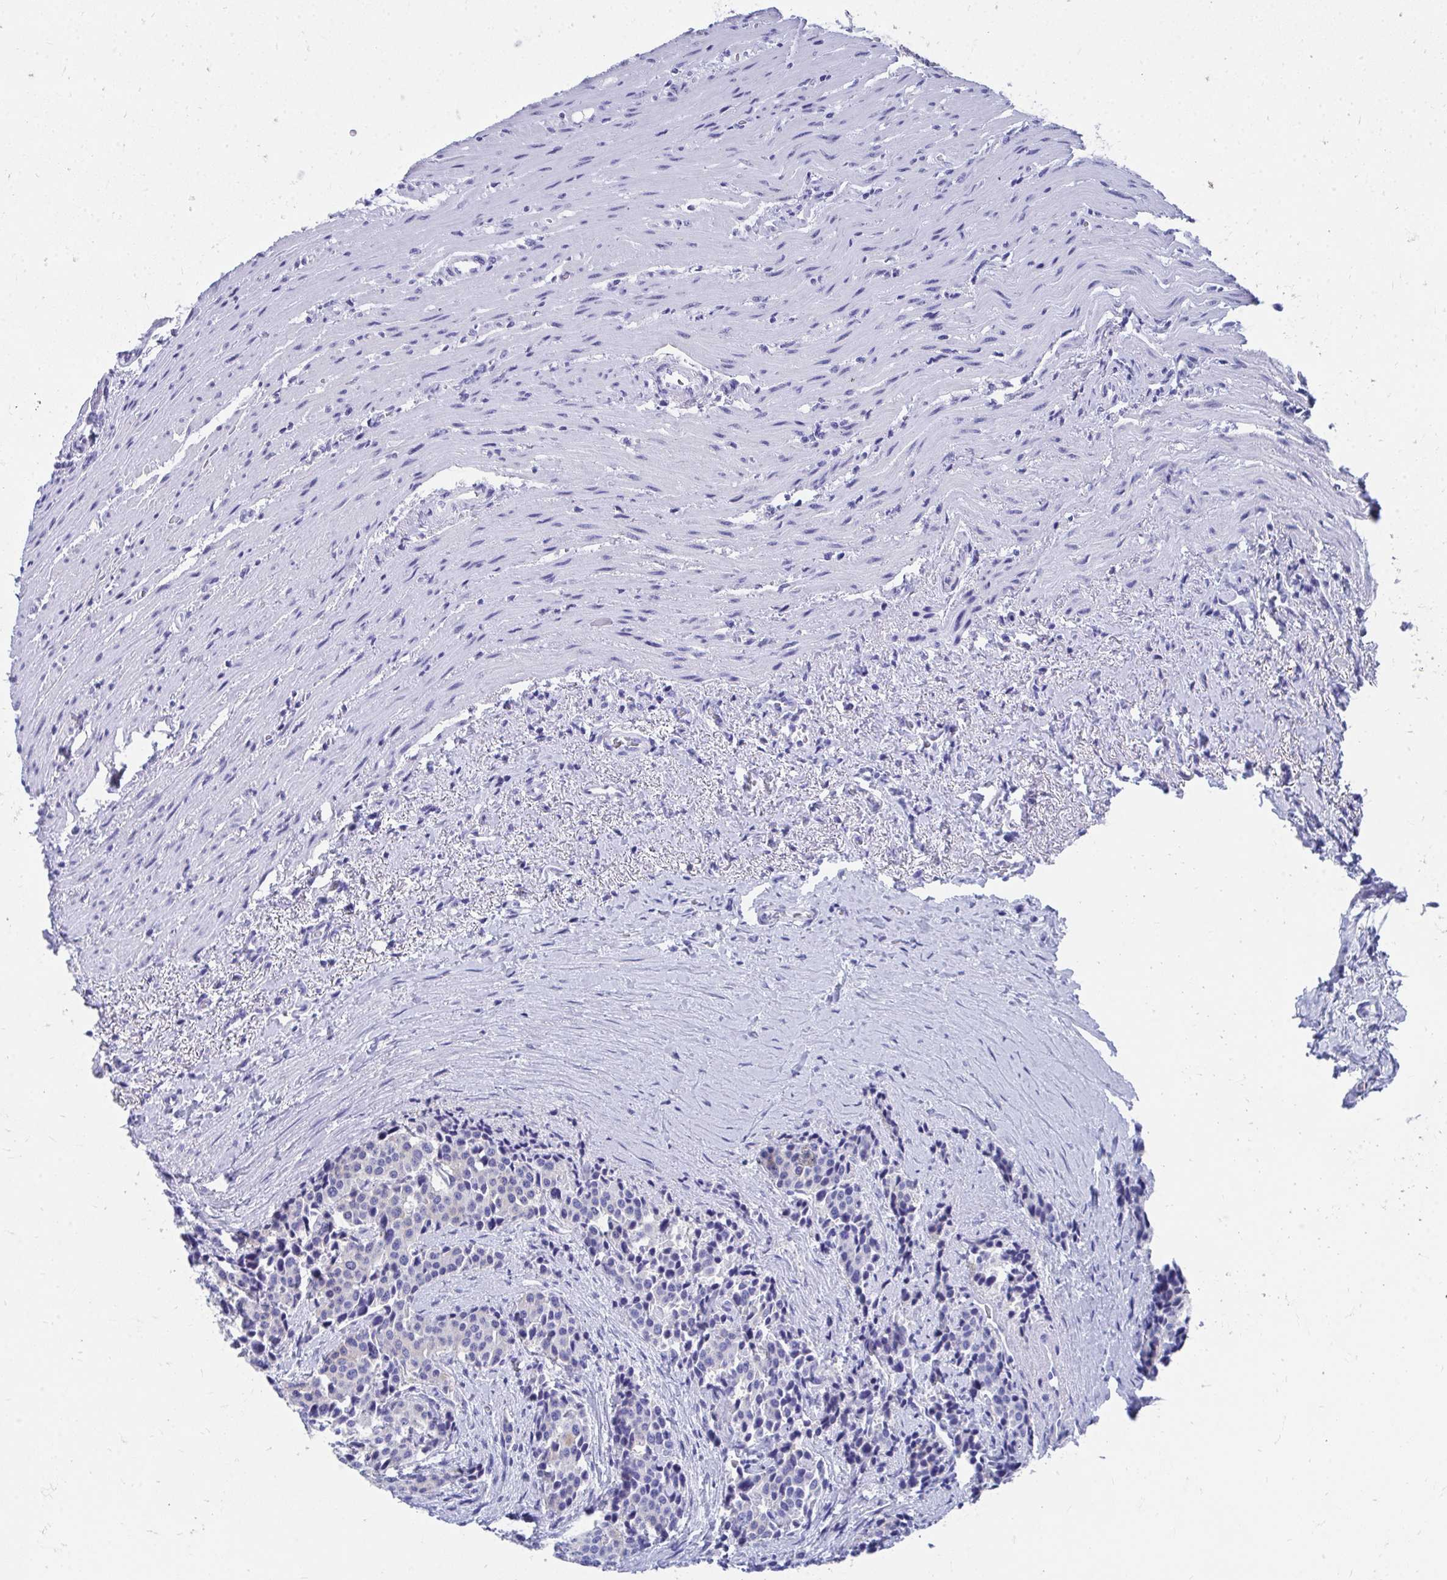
{"staining": {"intensity": "negative", "quantity": "none", "location": "none"}, "tissue": "carcinoid", "cell_type": "Tumor cells", "image_type": "cancer", "snomed": [{"axis": "morphology", "description": "Carcinoid, malignant, NOS"}, {"axis": "topography", "description": "Small intestine"}], "caption": "IHC photomicrograph of neoplastic tissue: carcinoid stained with DAB exhibits no significant protein expression in tumor cells.", "gene": "HGD", "patient": {"sex": "male", "age": 73}}